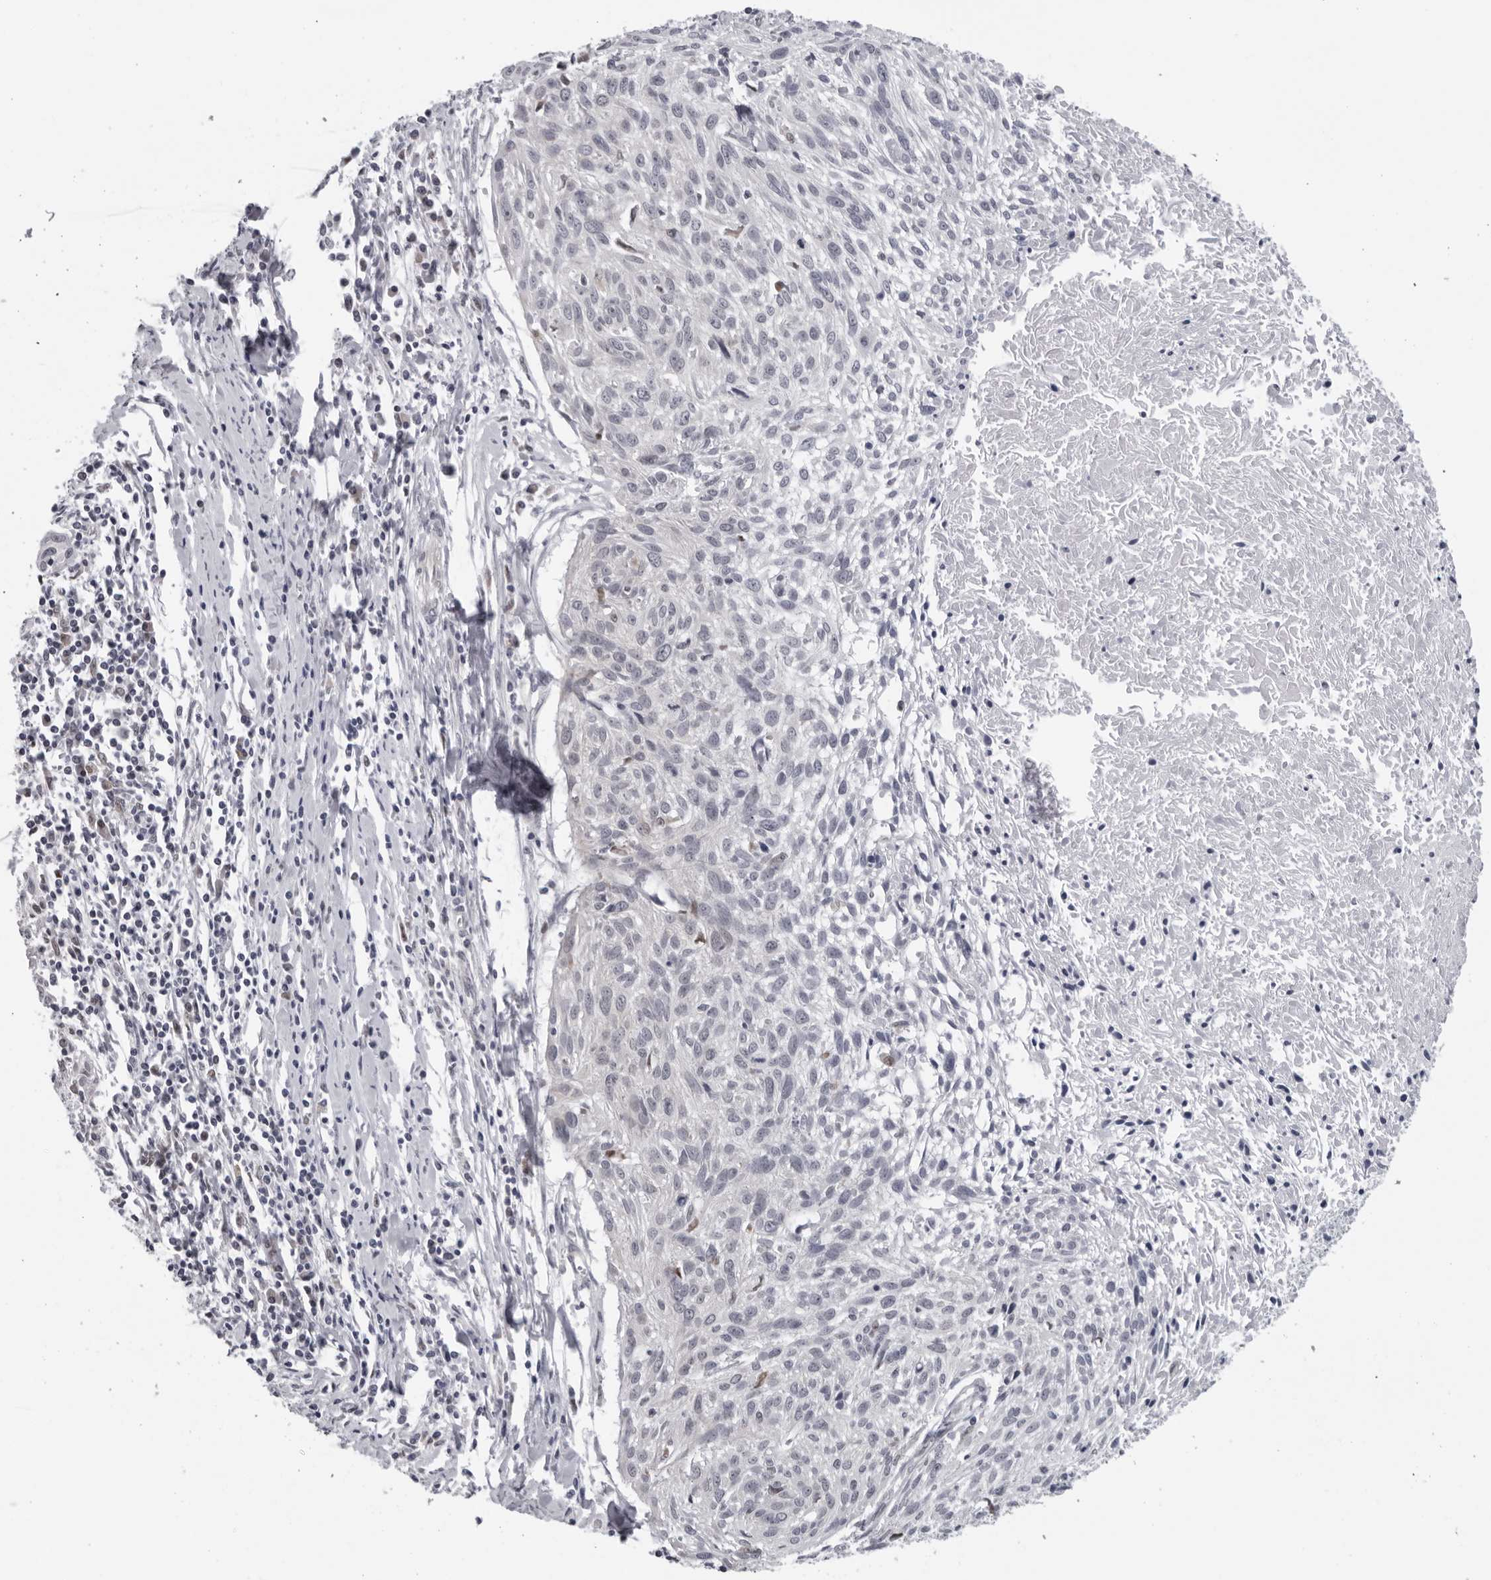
{"staining": {"intensity": "negative", "quantity": "none", "location": "none"}, "tissue": "cervical cancer", "cell_type": "Tumor cells", "image_type": "cancer", "snomed": [{"axis": "morphology", "description": "Squamous cell carcinoma, NOS"}, {"axis": "topography", "description": "Cervix"}], "caption": "Human cervical cancer stained for a protein using IHC reveals no expression in tumor cells.", "gene": "CPT2", "patient": {"sex": "female", "age": 51}}